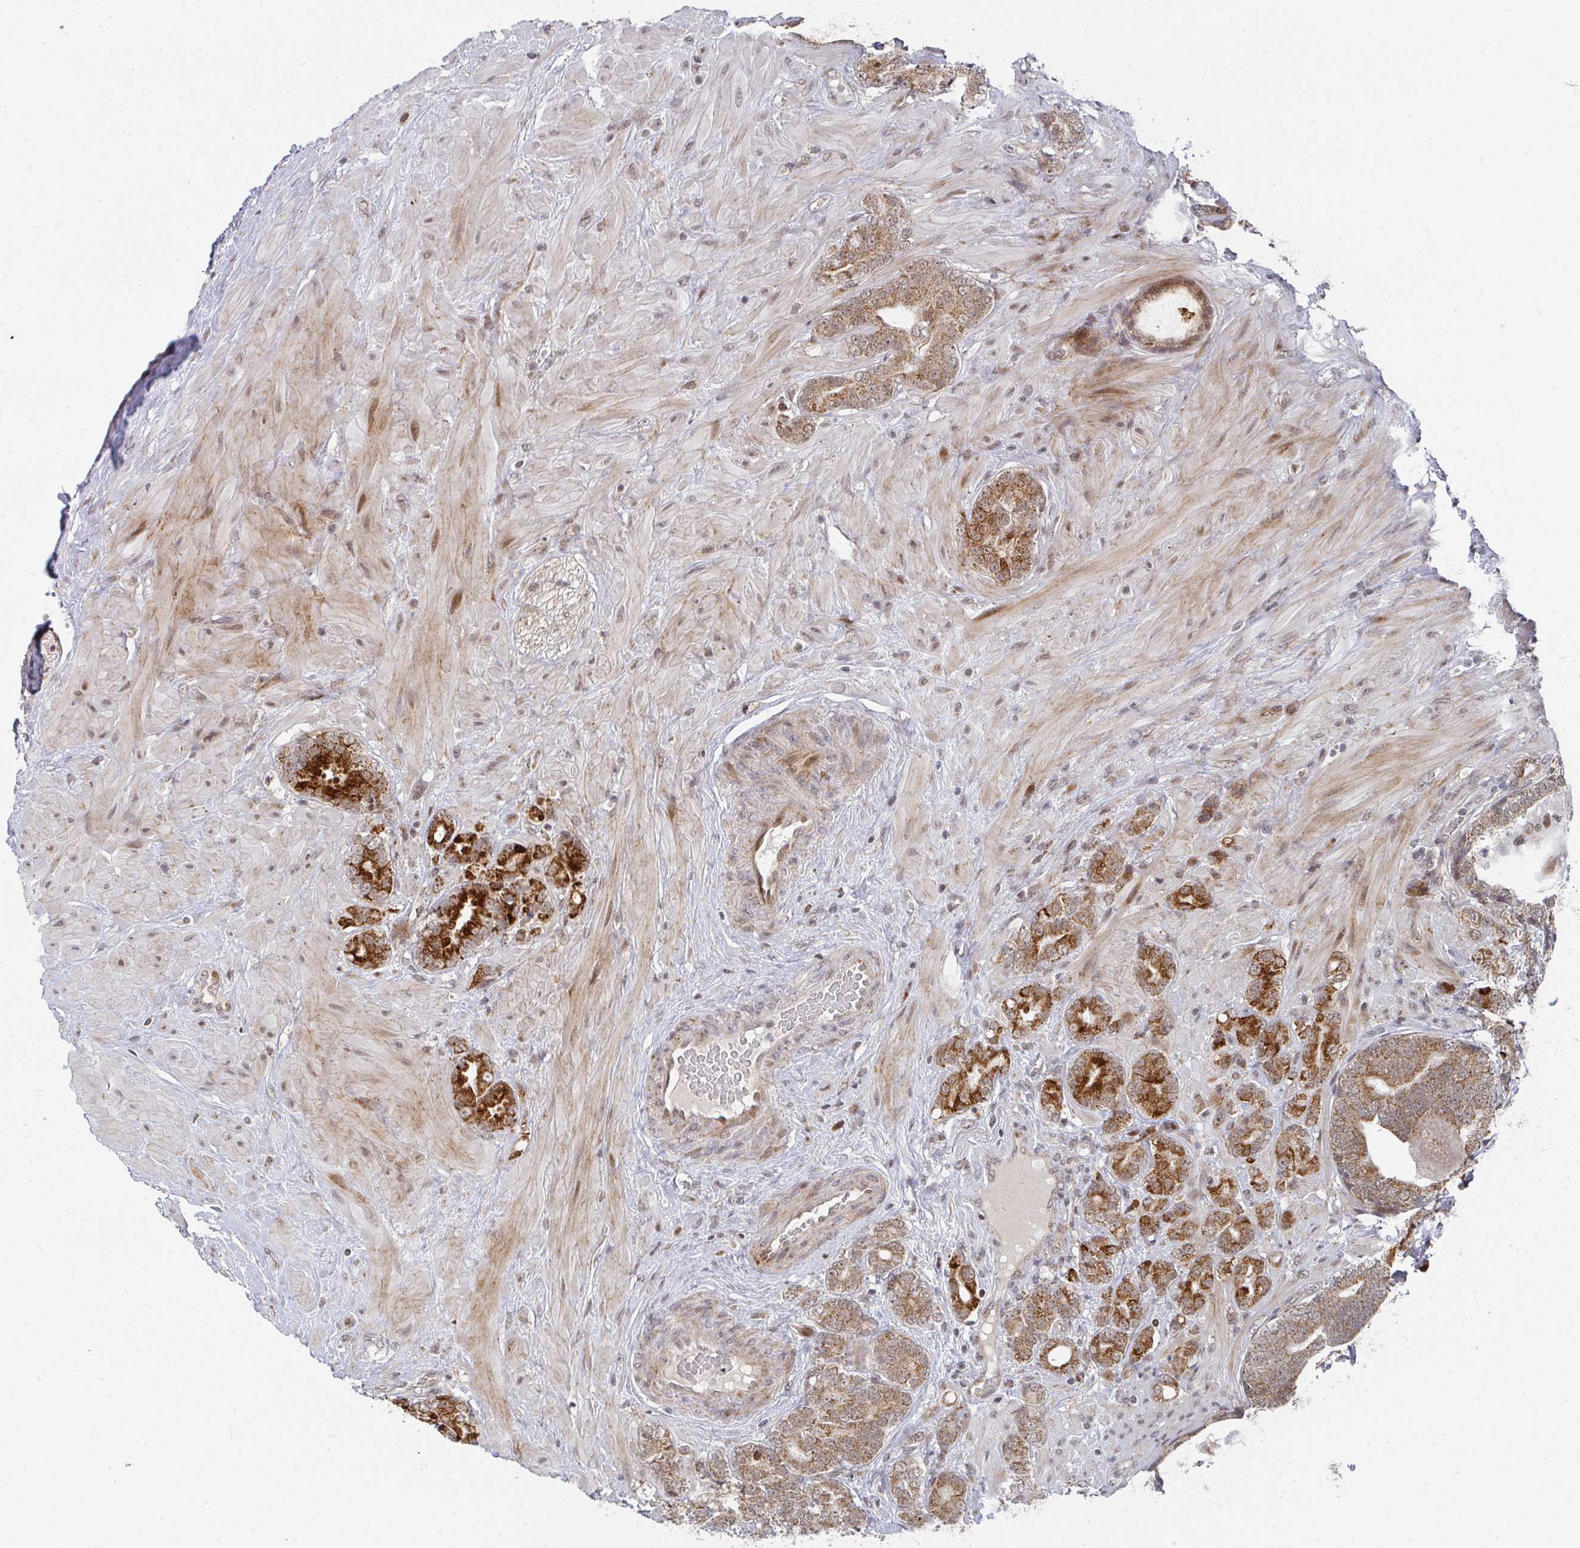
{"staining": {"intensity": "strong", "quantity": ">75%", "location": "cytoplasmic/membranous"}, "tissue": "prostate cancer", "cell_type": "Tumor cells", "image_type": "cancer", "snomed": [{"axis": "morphology", "description": "Adenocarcinoma, High grade"}, {"axis": "topography", "description": "Prostate"}], "caption": "This histopathology image shows prostate cancer stained with IHC to label a protein in brown. The cytoplasmic/membranous of tumor cells show strong positivity for the protein. Nuclei are counter-stained blue.", "gene": "RBBP5", "patient": {"sex": "male", "age": 62}}